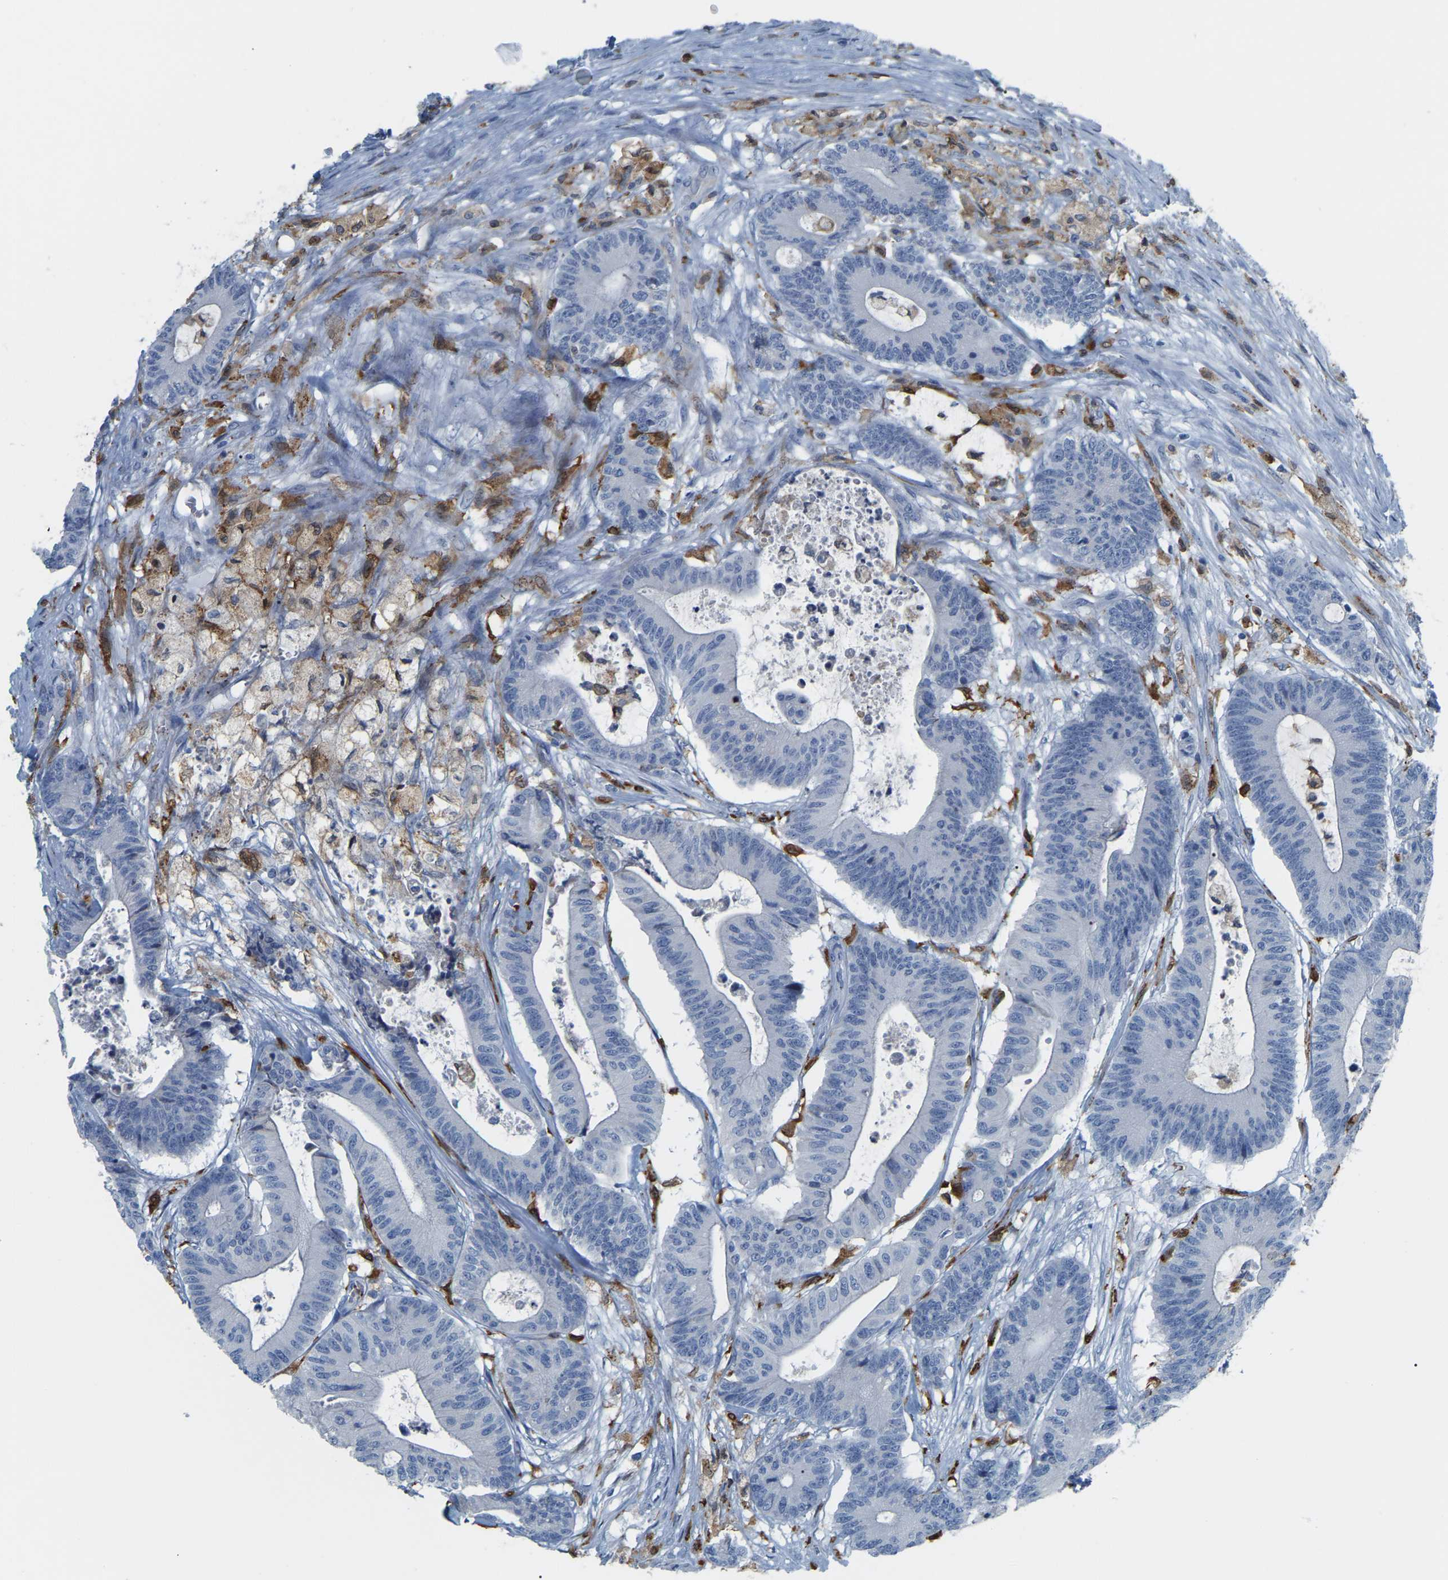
{"staining": {"intensity": "negative", "quantity": "none", "location": "none"}, "tissue": "colorectal cancer", "cell_type": "Tumor cells", "image_type": "cancer", "snomed": [{"axis": "morphology", "description": "Adenocarcinoma, NOS"}, {"axis": "topography", "description": "Colon"}], "caption": "Image shows no protein staining in tumor cells of colorectal cancer tissue.", "gene": "PTGS1", "patient": {"sex": "female", "age": 84}}